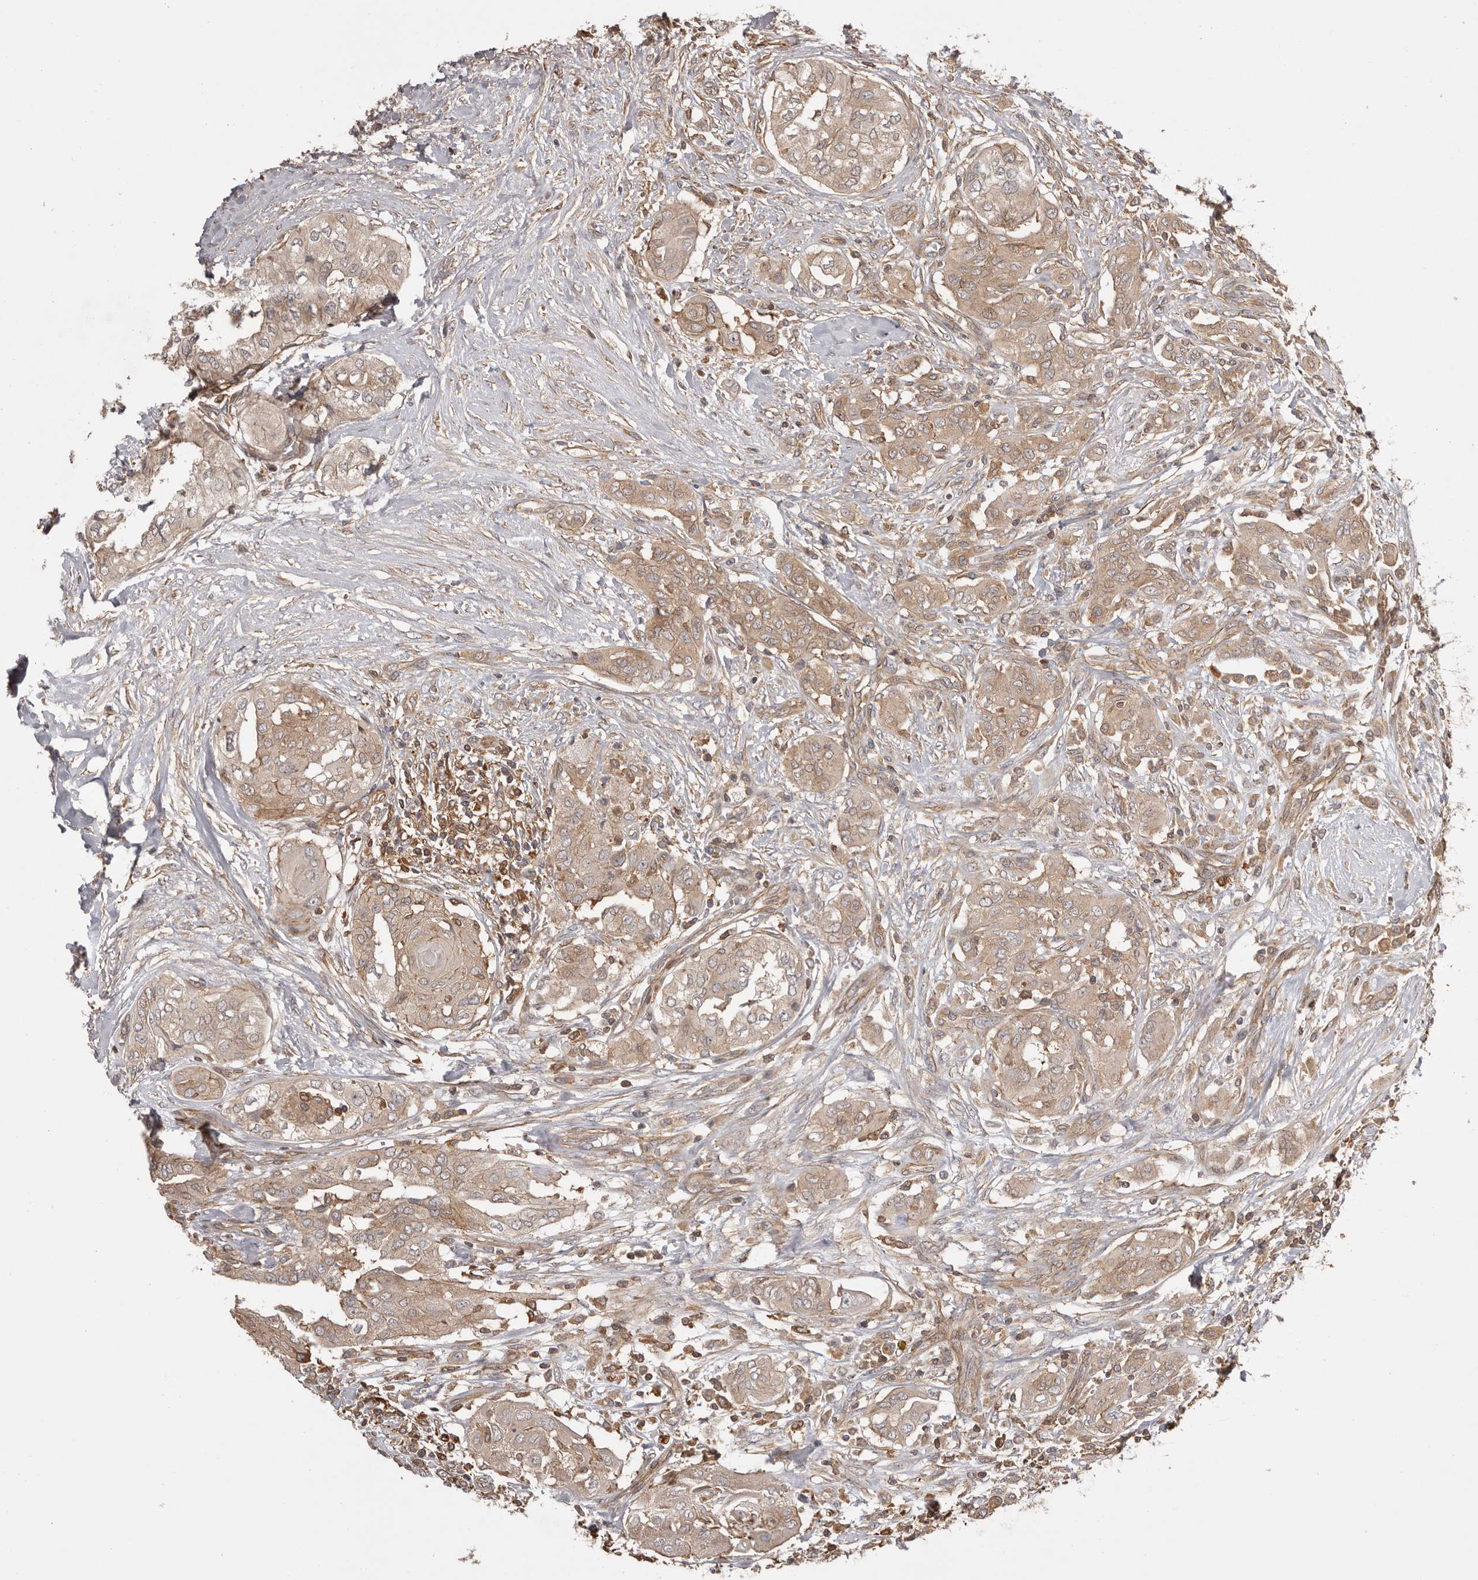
{"staining": {"intensity": "weak", "quantity": ">75%", "location": "cytoplasmic/membranous"}, "tissue": "thyroid cancer", "cell_type": "Tumor cells", "image_type": "cancer", "snomed": [{"axis": "morphology", "description": "Papillary adenocarcinoma, NOS"}, {"axis": "topography", "description": "Thyroid gland"}], "caption": "Brown immunohistochemical staining in thyroid papillary adenocarcinoma exhibits weak cytoplasmic/membranous expression in about >75% of tumor cells. (brown staining indicates protein expression, while blue staining denotes nuclei).", "gene": "NFKBIA", "patient": {"sex": "female", "age": 59}}